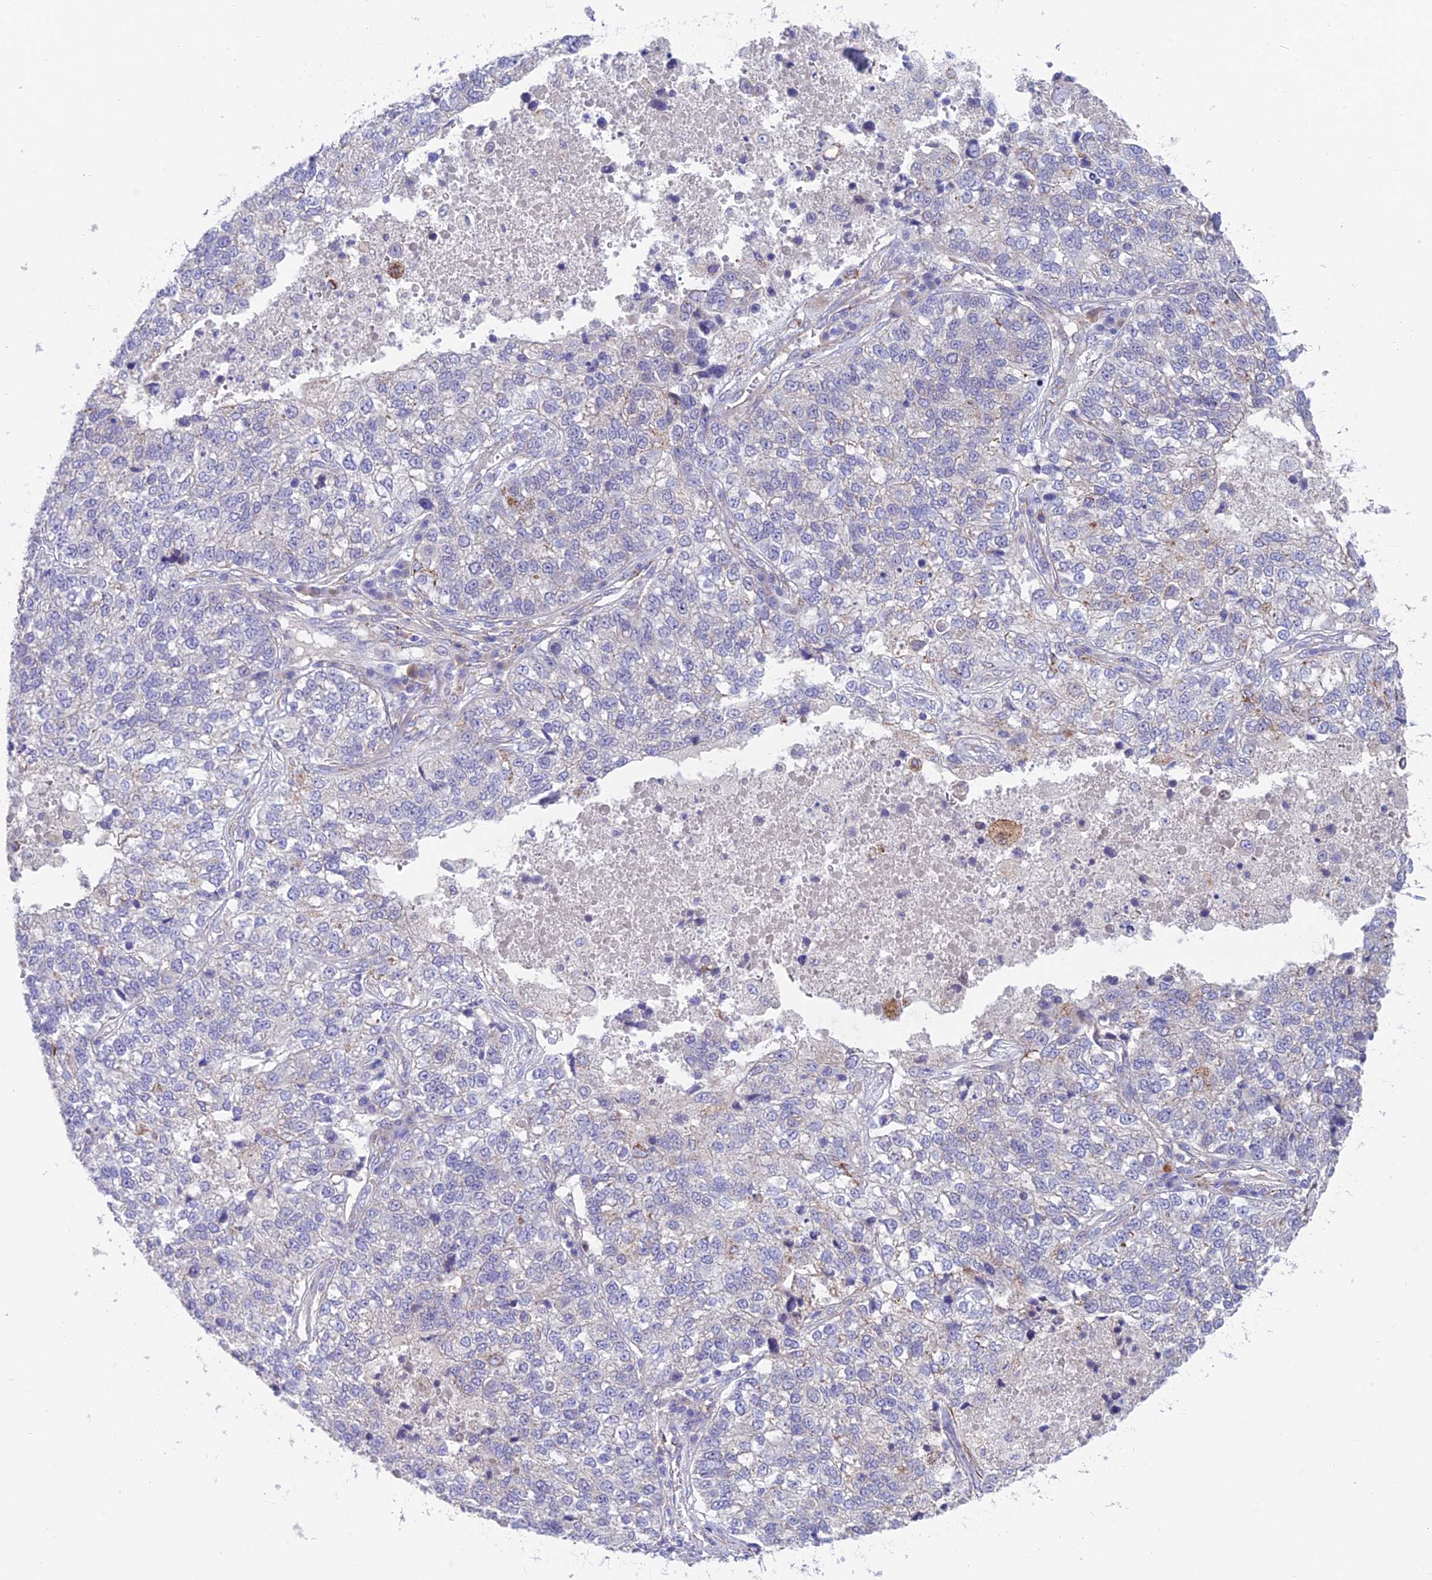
{"staining": {"intensity": "negative", "quantity": "none", "location": "none"}, "tissue": "lung cancer", "cell_type": "Tumor cells", "image_type": "cancer", "snomed": [{"axis": "morphology", "description": "Adenocarcinoma, NOS"}, {"axis": "topography", "description": "Lung"}], "caption": "Immunohistochemistry photomicrograph of human lung cancer stained for a protein (brown), which demonstrates no positivity in tumor cells.", "gene": "TIGD6", "patient": {"sex": "male", "age": 49}}